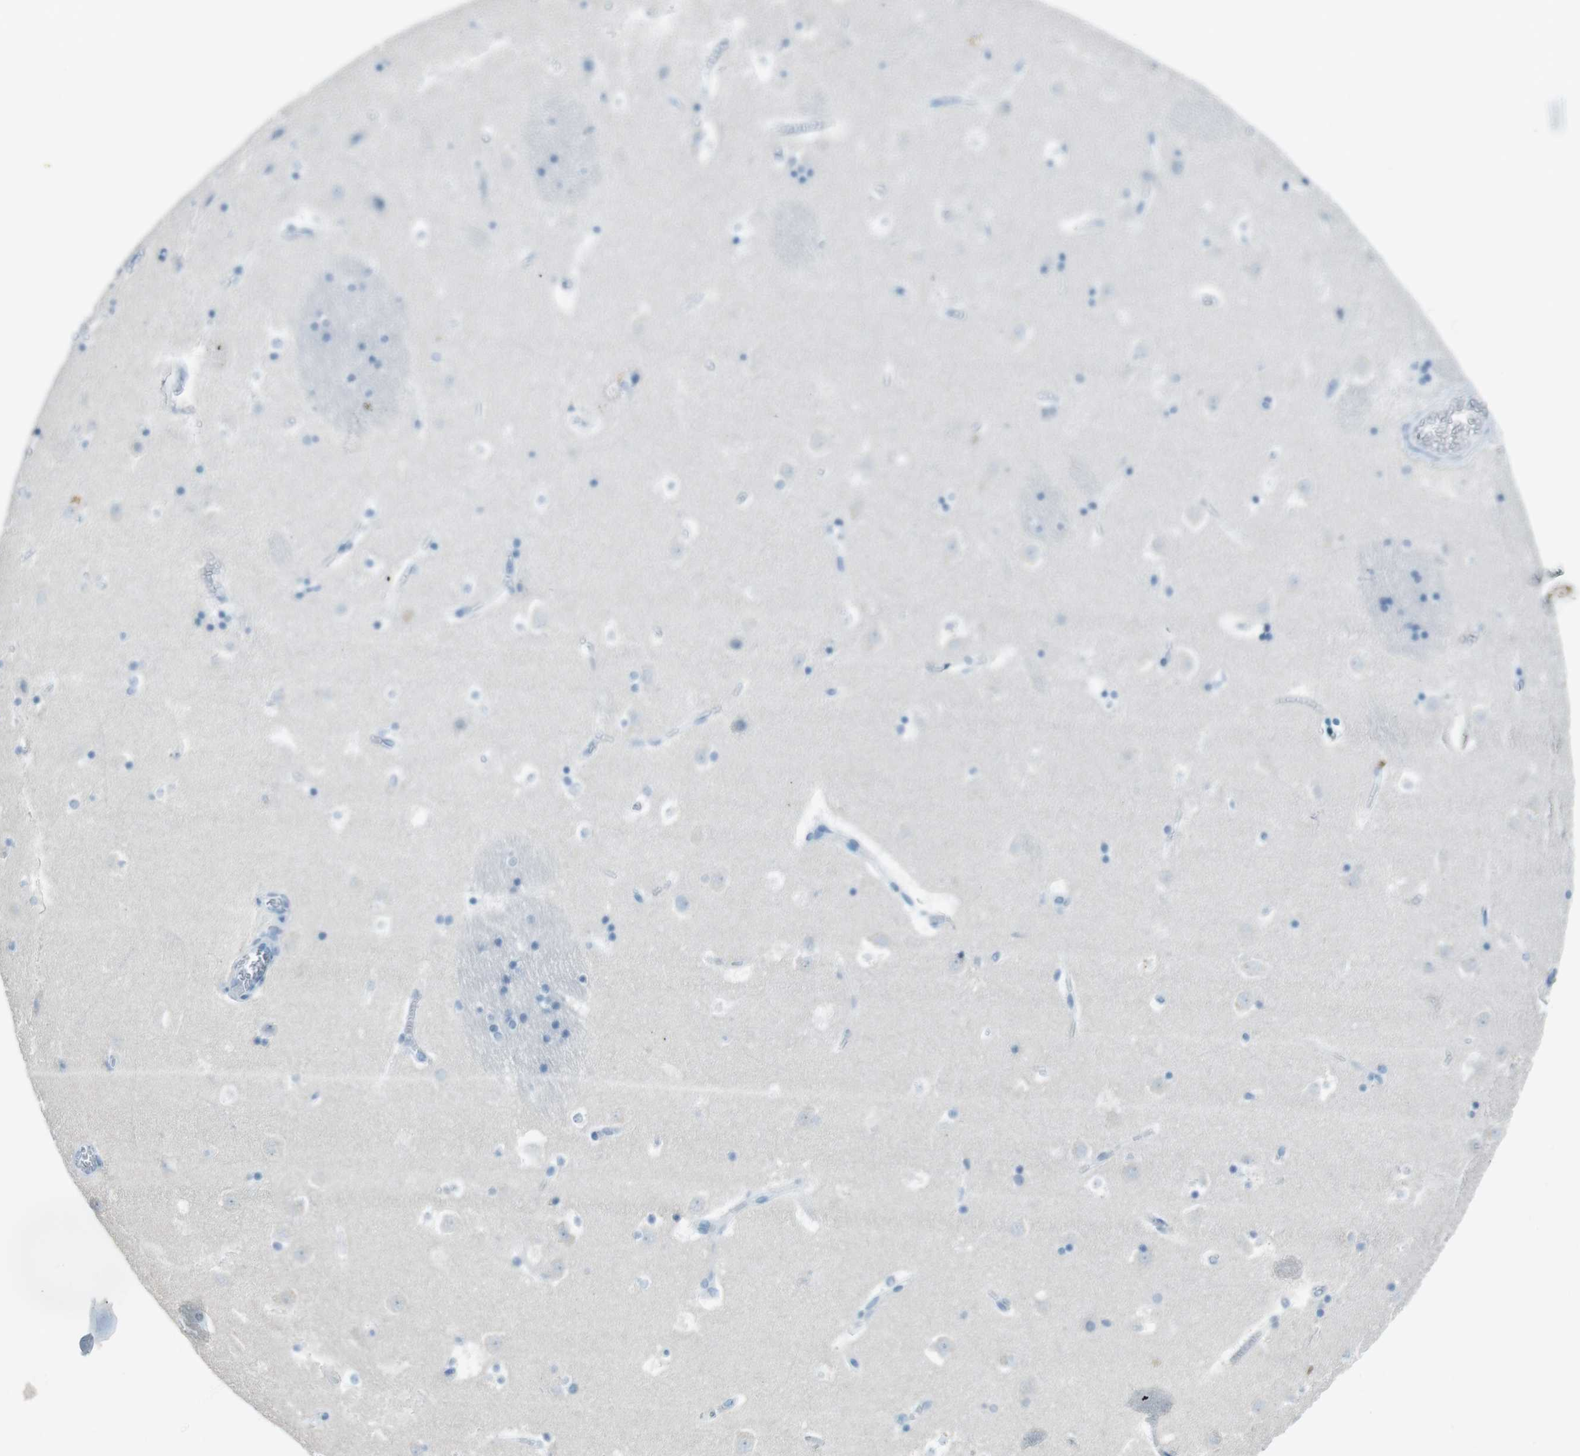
{"staining": {"intensity": "negative", "quantity": "none", "location": "none"}, "tissue": "caudate", "cell_type": "Glial cells", "image_type": "normal", "snomed": [{"axis": "morphology", "description": "Normal tissue, NOS"}, {"axis": "topography", "description": "Lateral ventricle wall"}], "caption": "Glial cells show no significant expression in unremarkable caudate.", "gene": "TMEM207", "patient": {"sex": "male", "age": 45}}